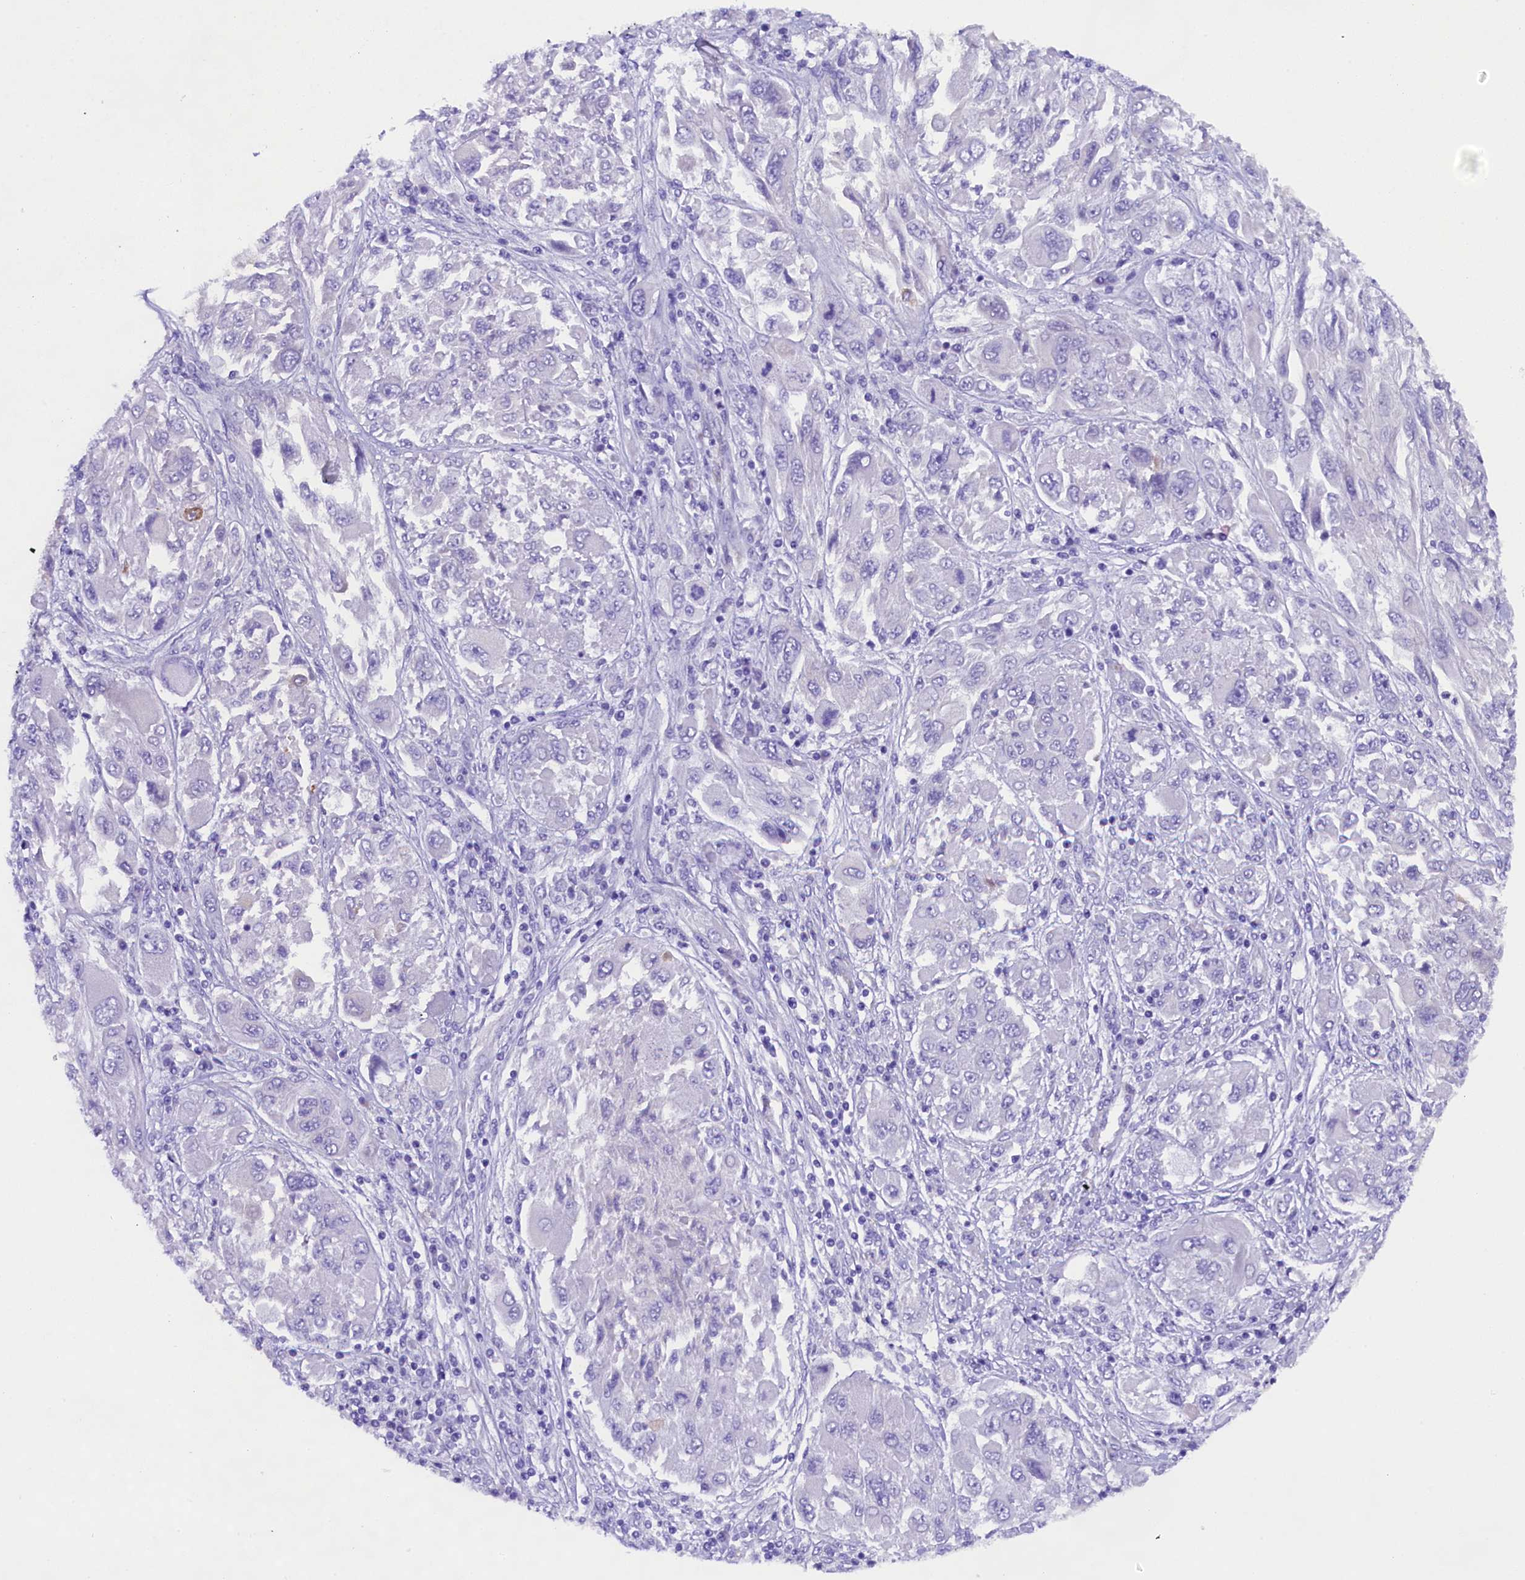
{"staining": {"intensity": "negative", "quantity": "none", "location": "none"}, "tissue": "melanoma", "cell_type": "Tumor cells", "image_type": "cancer", "snomed": [{"axis": "morphology", "description": "Malignant melanoma, NOS"}, {"axis": "topography", "description": "Skin"}], "caption": "Immunohistochemistry (IHC) image of neoplastic tissue: human melanoma stained with DAB reveals no significant protein expression in tumor cells.", "gene": "SOD3", "patient": {"sex": "female", "age": 91}}